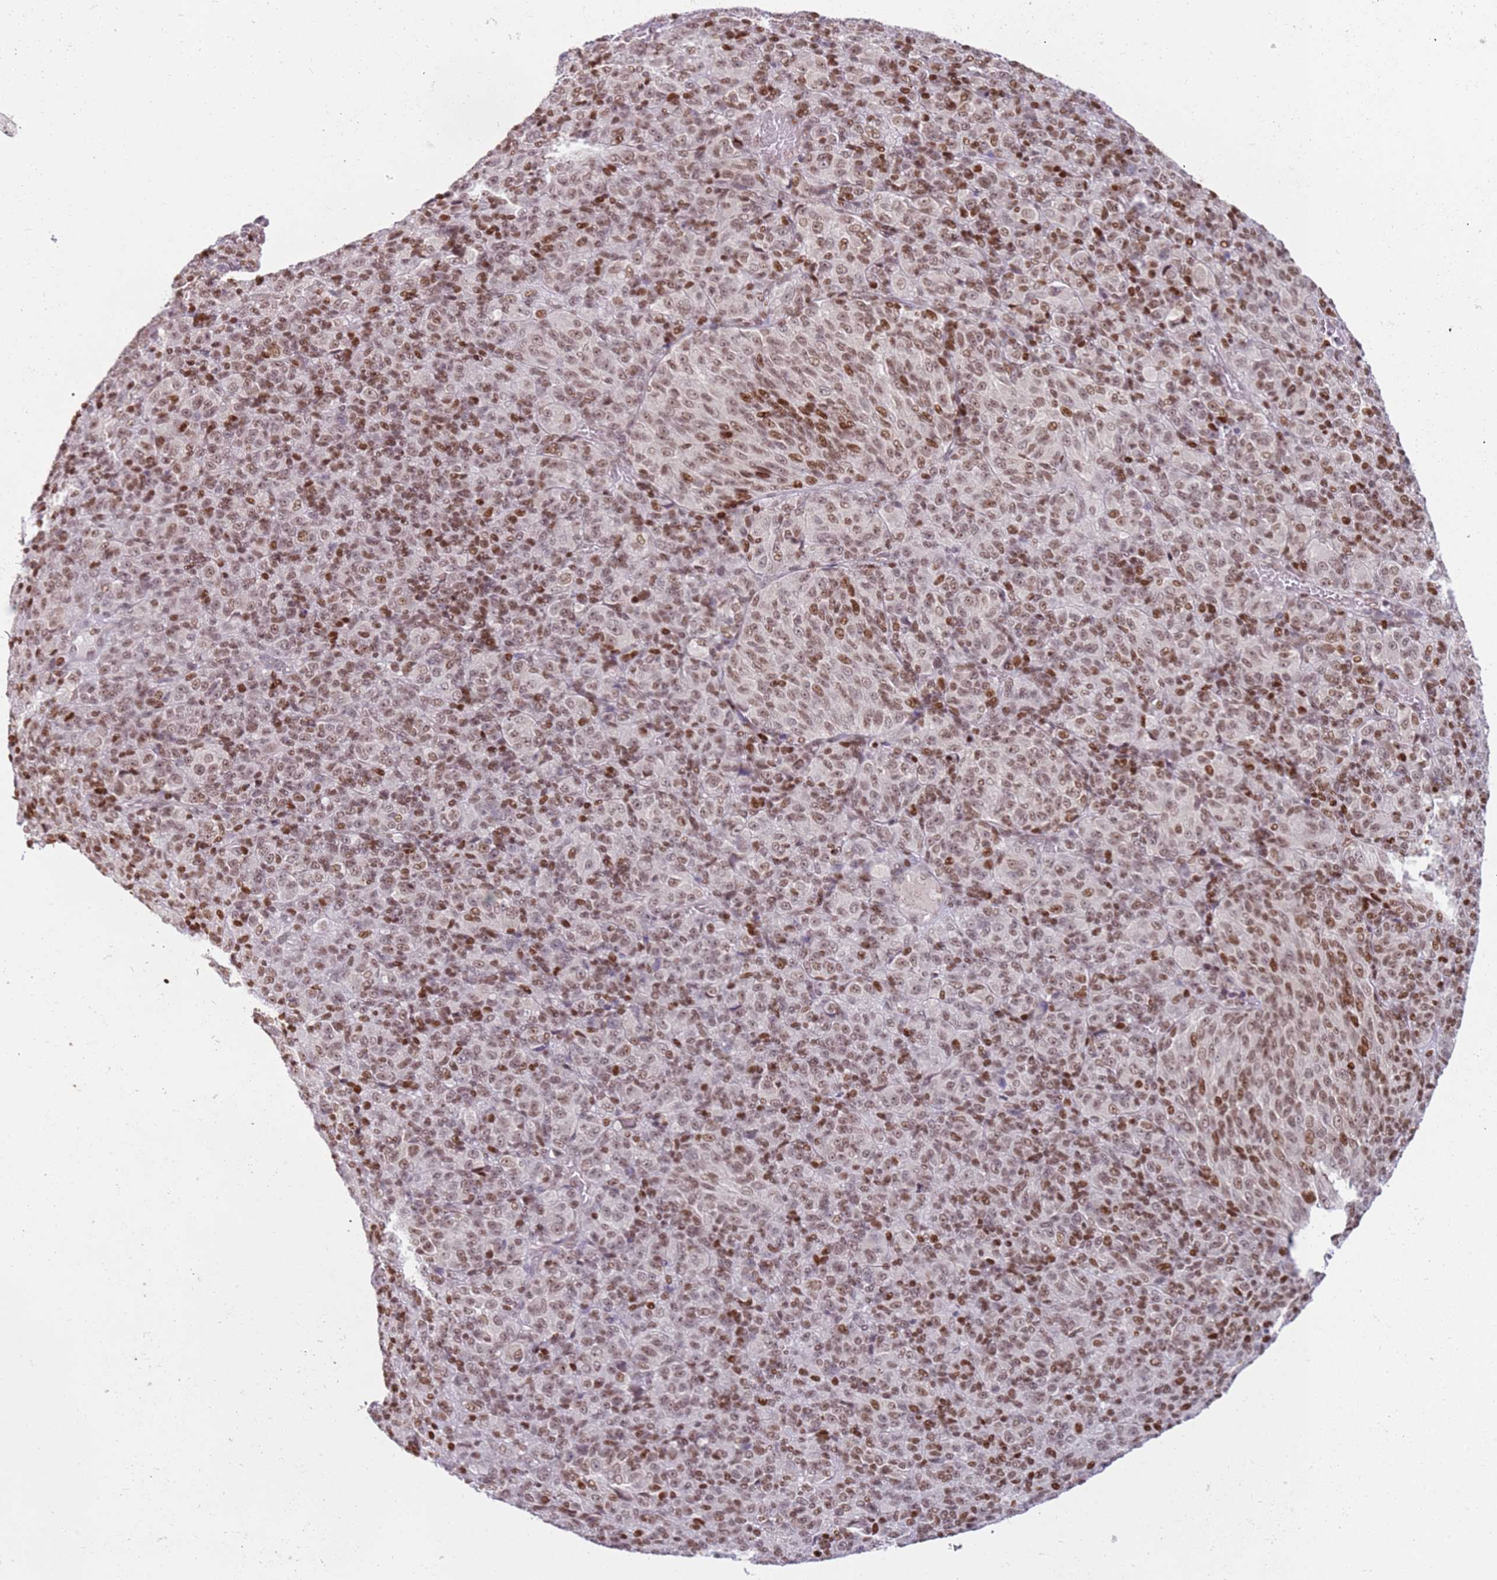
{"staining": {"intensity": "moderate", "quantity": ">75%", "location": "nuclear"}, "tissue": "melanoma", "cell_type": "Tumor cells", "image_type": "cancer", "snomed": [{"axis": "morphology", "description": "Malignant melanoma, Metastatic site"}, {"axis": "topography", "description": "Brain"}], "caption": "Immunohistochemical staining of human malignant melanoma (metastatic site) reveals medium levels of moderate nuclear staining in about >75% of tumor cells.", "gene": "PHC2", "patient": {"sex": "female", "age": 56}}